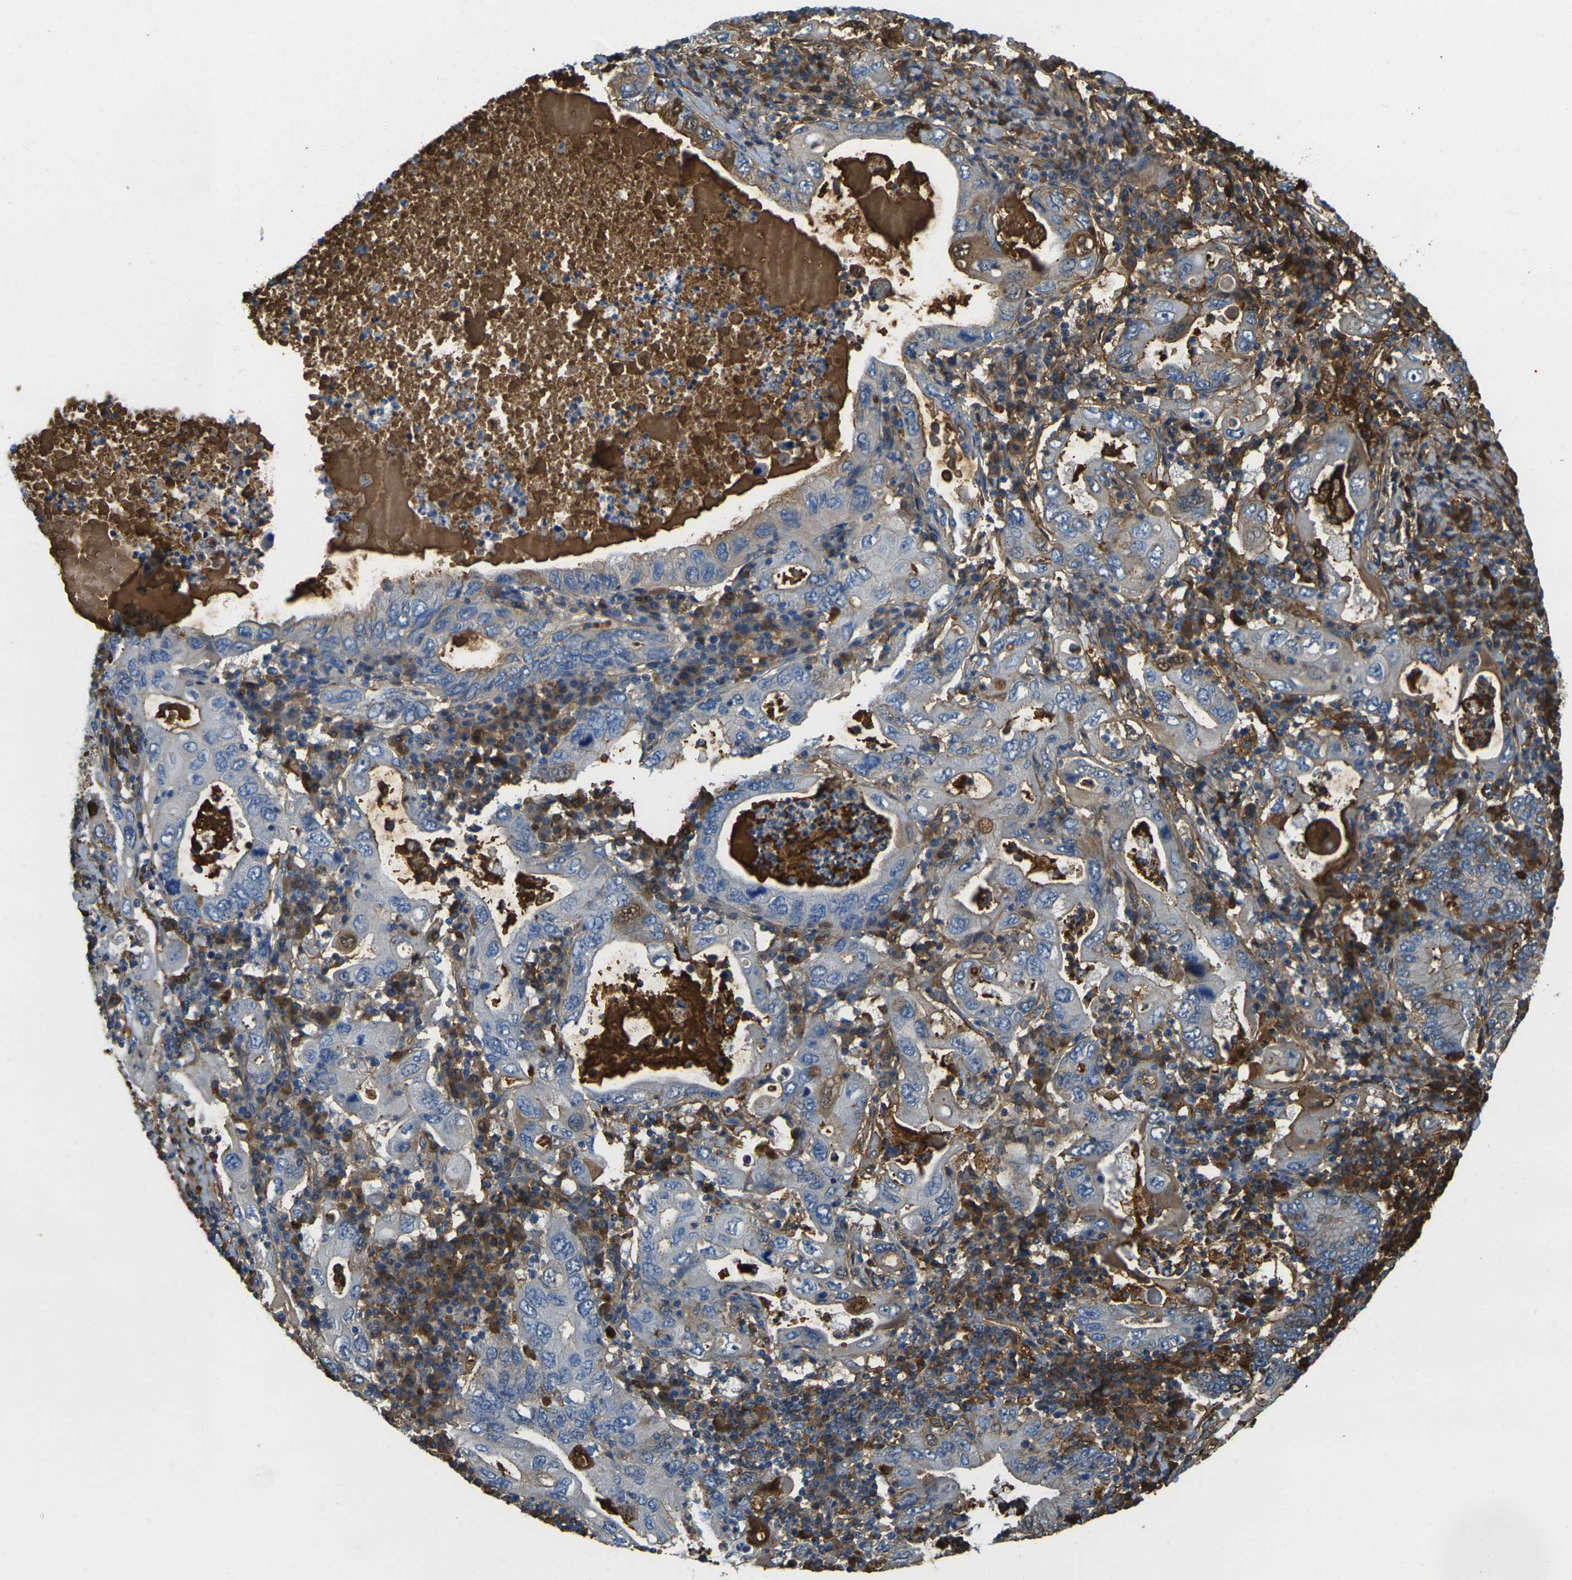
{"staining": {"intensity": "weak", "quantity": "<25%", "location": "cytoplasmic/membranous"}, "tissue": "stomach cancer", "cell_type": "Tumor cells", "image_type": "cancer", "snomed": [{"axis": "morphology", "description": "Normal tissue, NOS"}, {"axis": "morphology", "description": "Adenocarcinoma, NOS"}, {"axis": "topography", "description": "Esophagus"}, {"axis": "topography", "description": "Stomach, upper"}, {"axis": "topography", "description": "Peripheral nerve tissue"}], "caption": "Immunohistochemistry of human stomach cancer demonstrates no staining in tumor cells.", "gene": "PLCD1", "patient": {"sex": "male", "age": 62}}